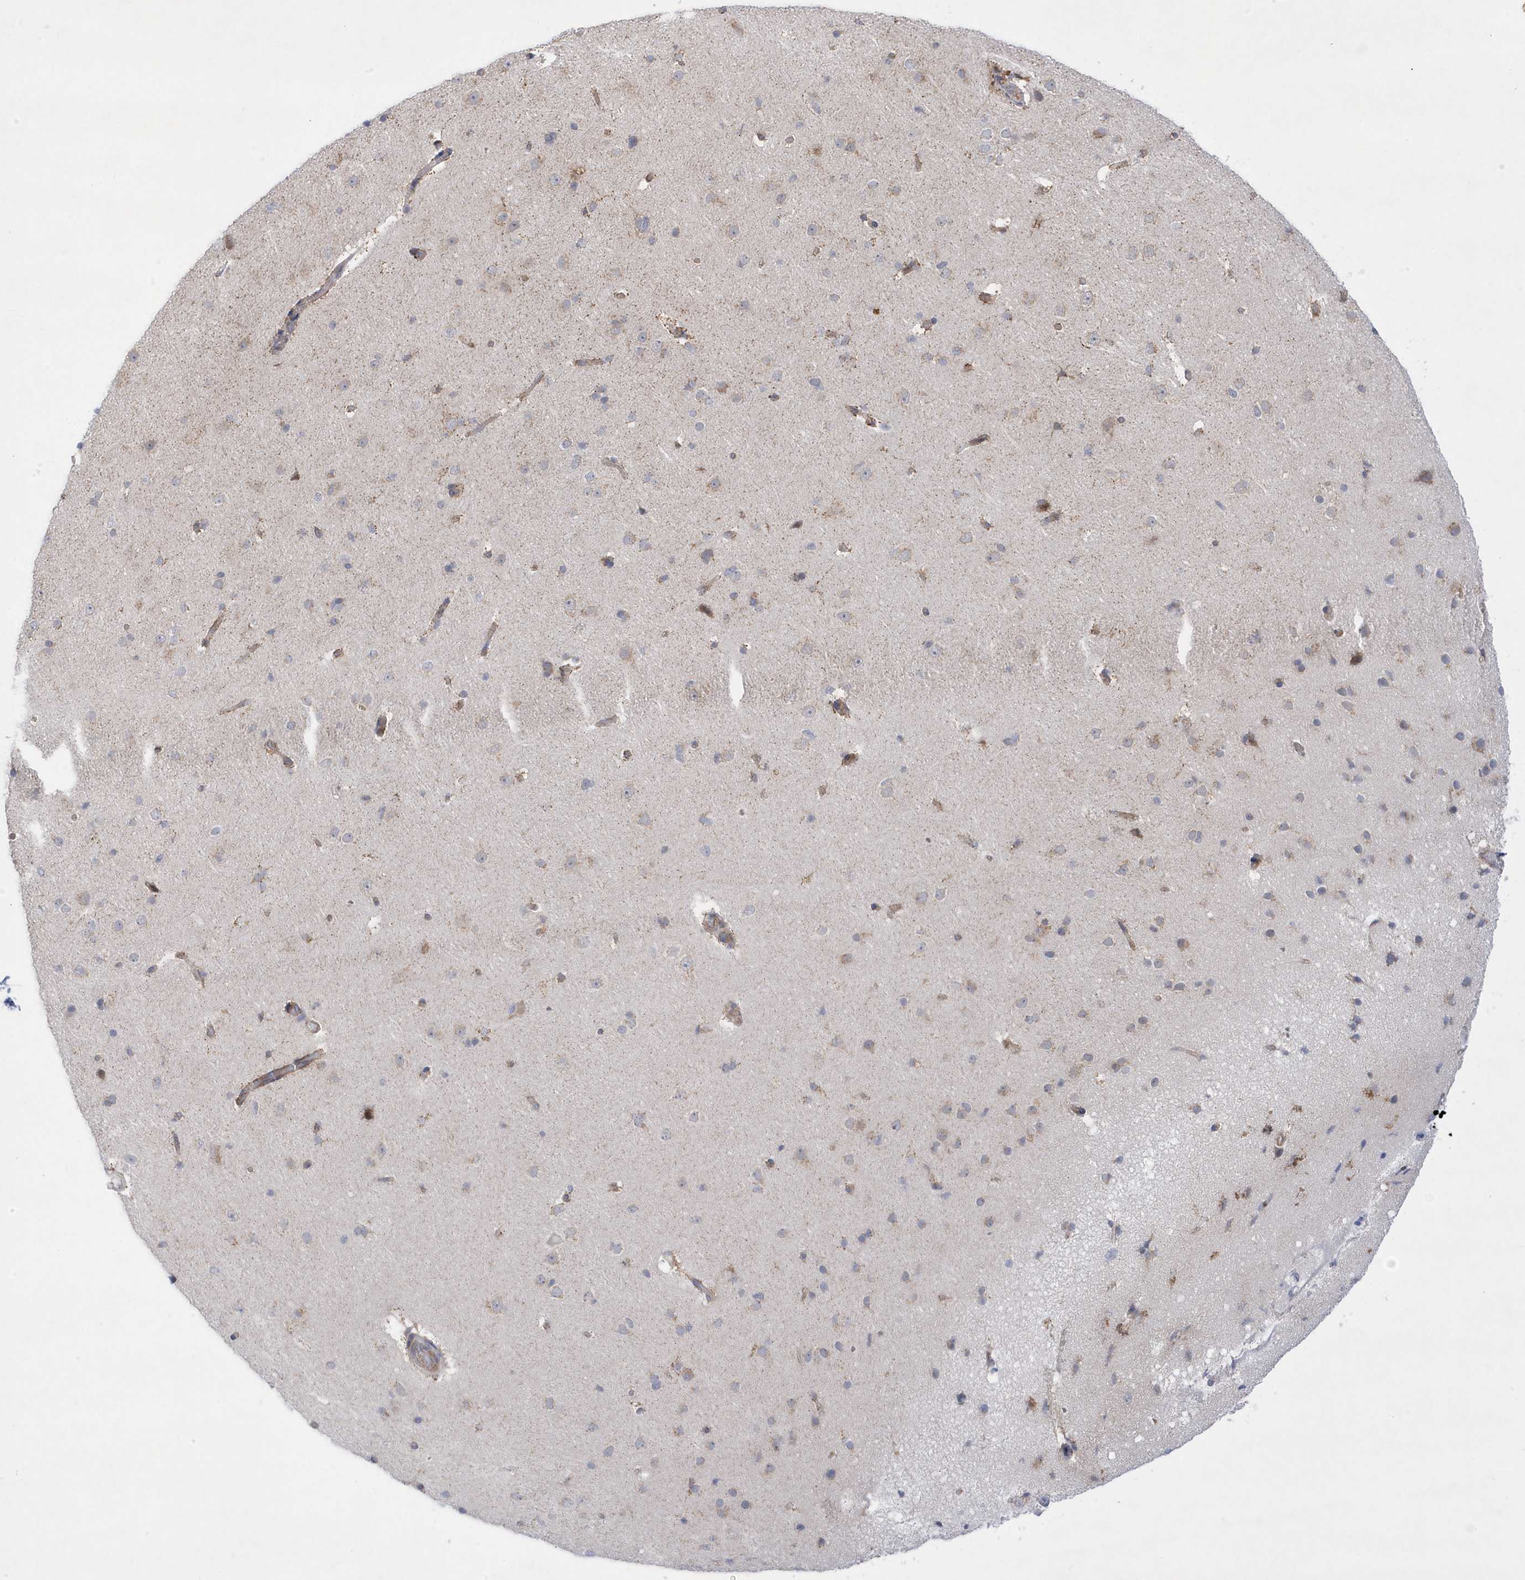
{"staining": {"intensity": "weak", "quantity": "25%-75%", "location": "cytoplasmic/membranous"}, "tissue": "cerebral cortex", "cell_type": "Endothelial cells", "image_type": "normal", "snomed": [{"axis": "morphology", "description": "Normal tissue, NOS"}, {"axis": "topography", "description": "Cerebral cortex"}], "caption": "IHC (DAB) staining of normal cerebral cortex demonstrates weak cytoplasmic/membranous protein staining in about 25%-75% of endothelial cells. (Stains: DAB in brown, nuclei in blue, Microscopy: brightfield microscopy at high magnification).", "gene": "ANAPC1", "patient": {"sex": "male", "age": 34}}